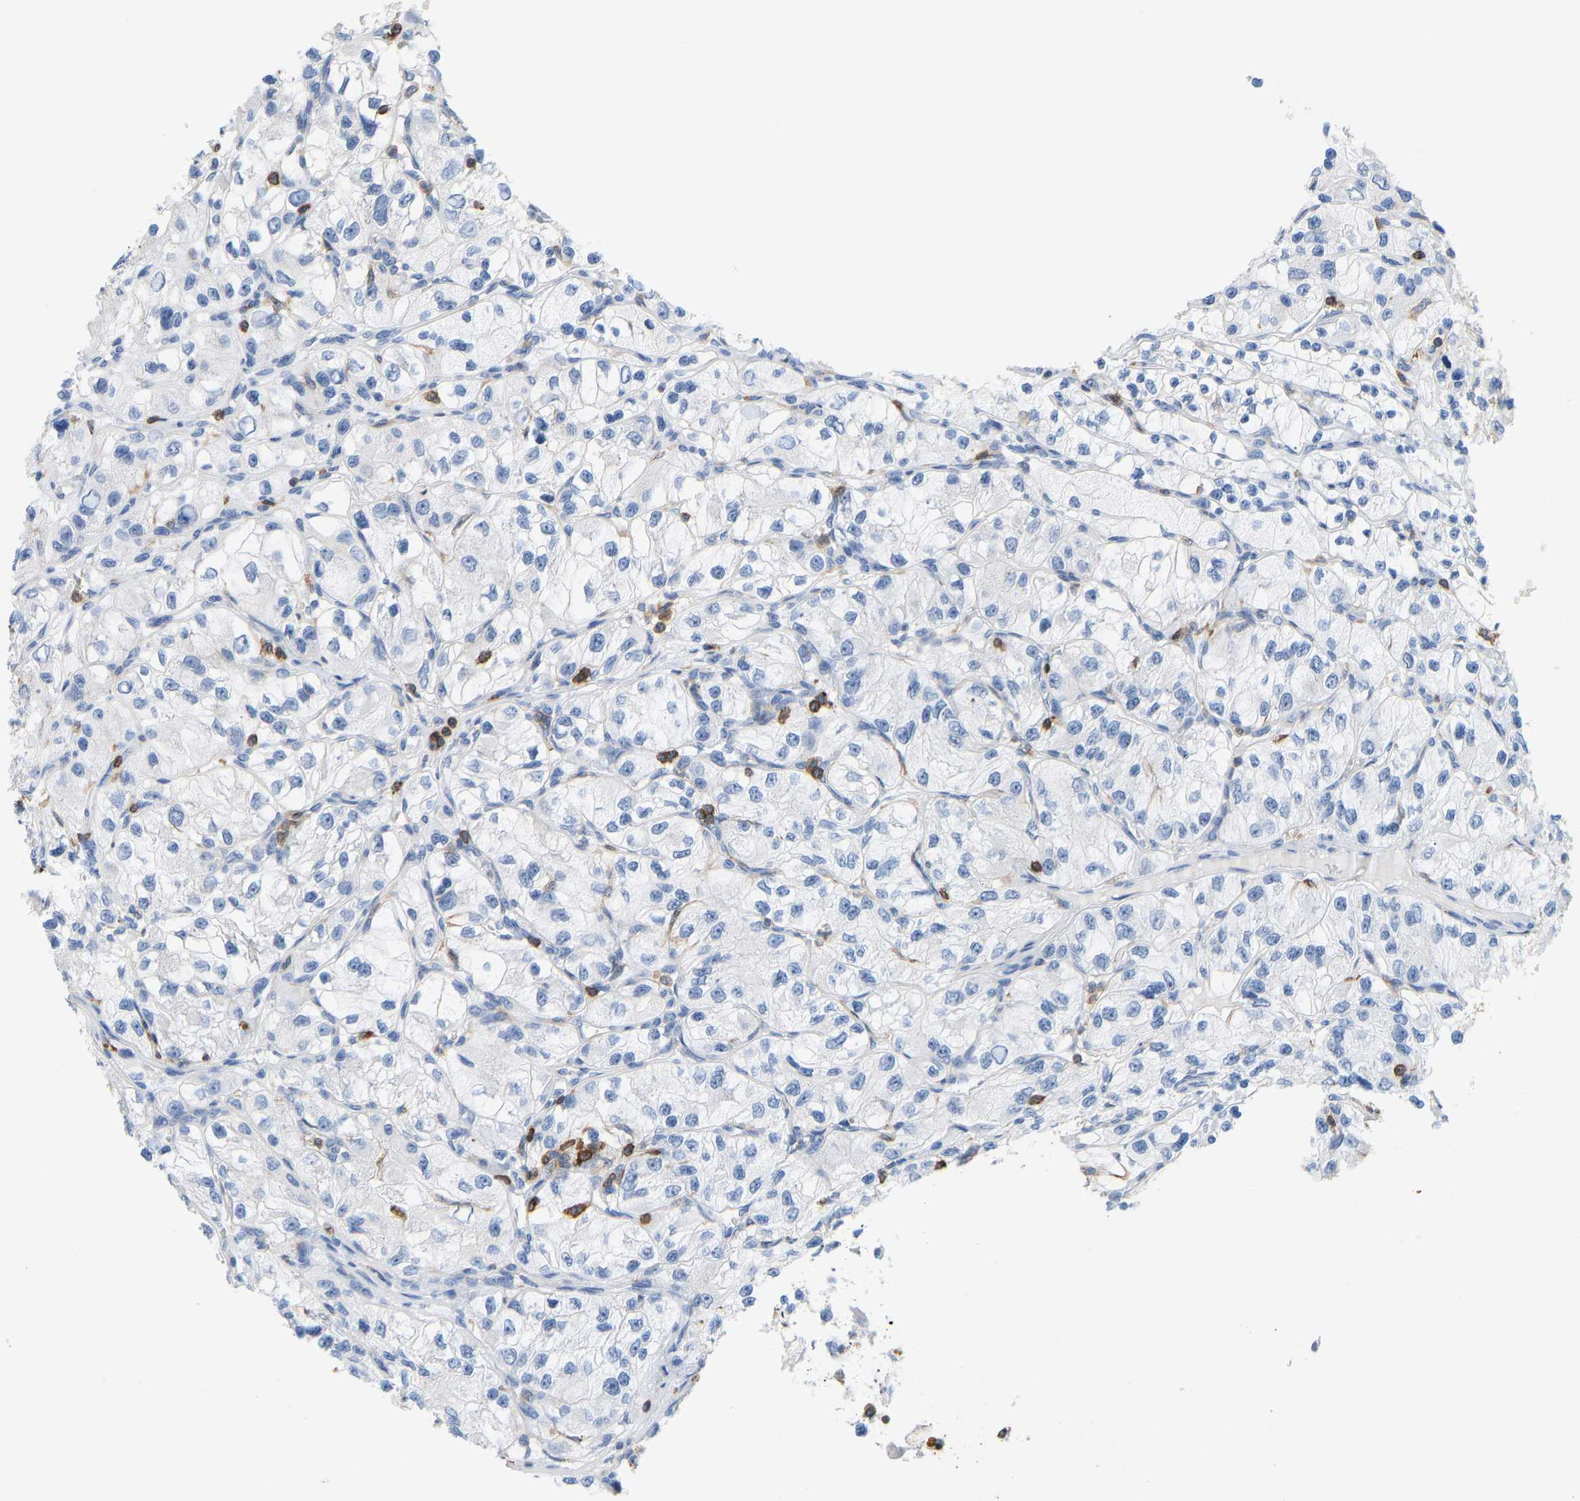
{"staining": {"intensity": "negative", "quantity": "none", "location": "none"}, "tissue": "renal cancer", "cell_type": "Tumor cells", "image_type": "cancer", "snomed": [{"axis": "morphology", "description": "Adenocarcinoma, NOS"}, {"axis": "topography", "description": "Kidney"}], "caption": "The immunohistochemistry micrograph has no significant expression in tumor cells of renal adenocarcinoma tissue.", "gene": "EVL", "patient": {"sex": "female", "age": 57}}